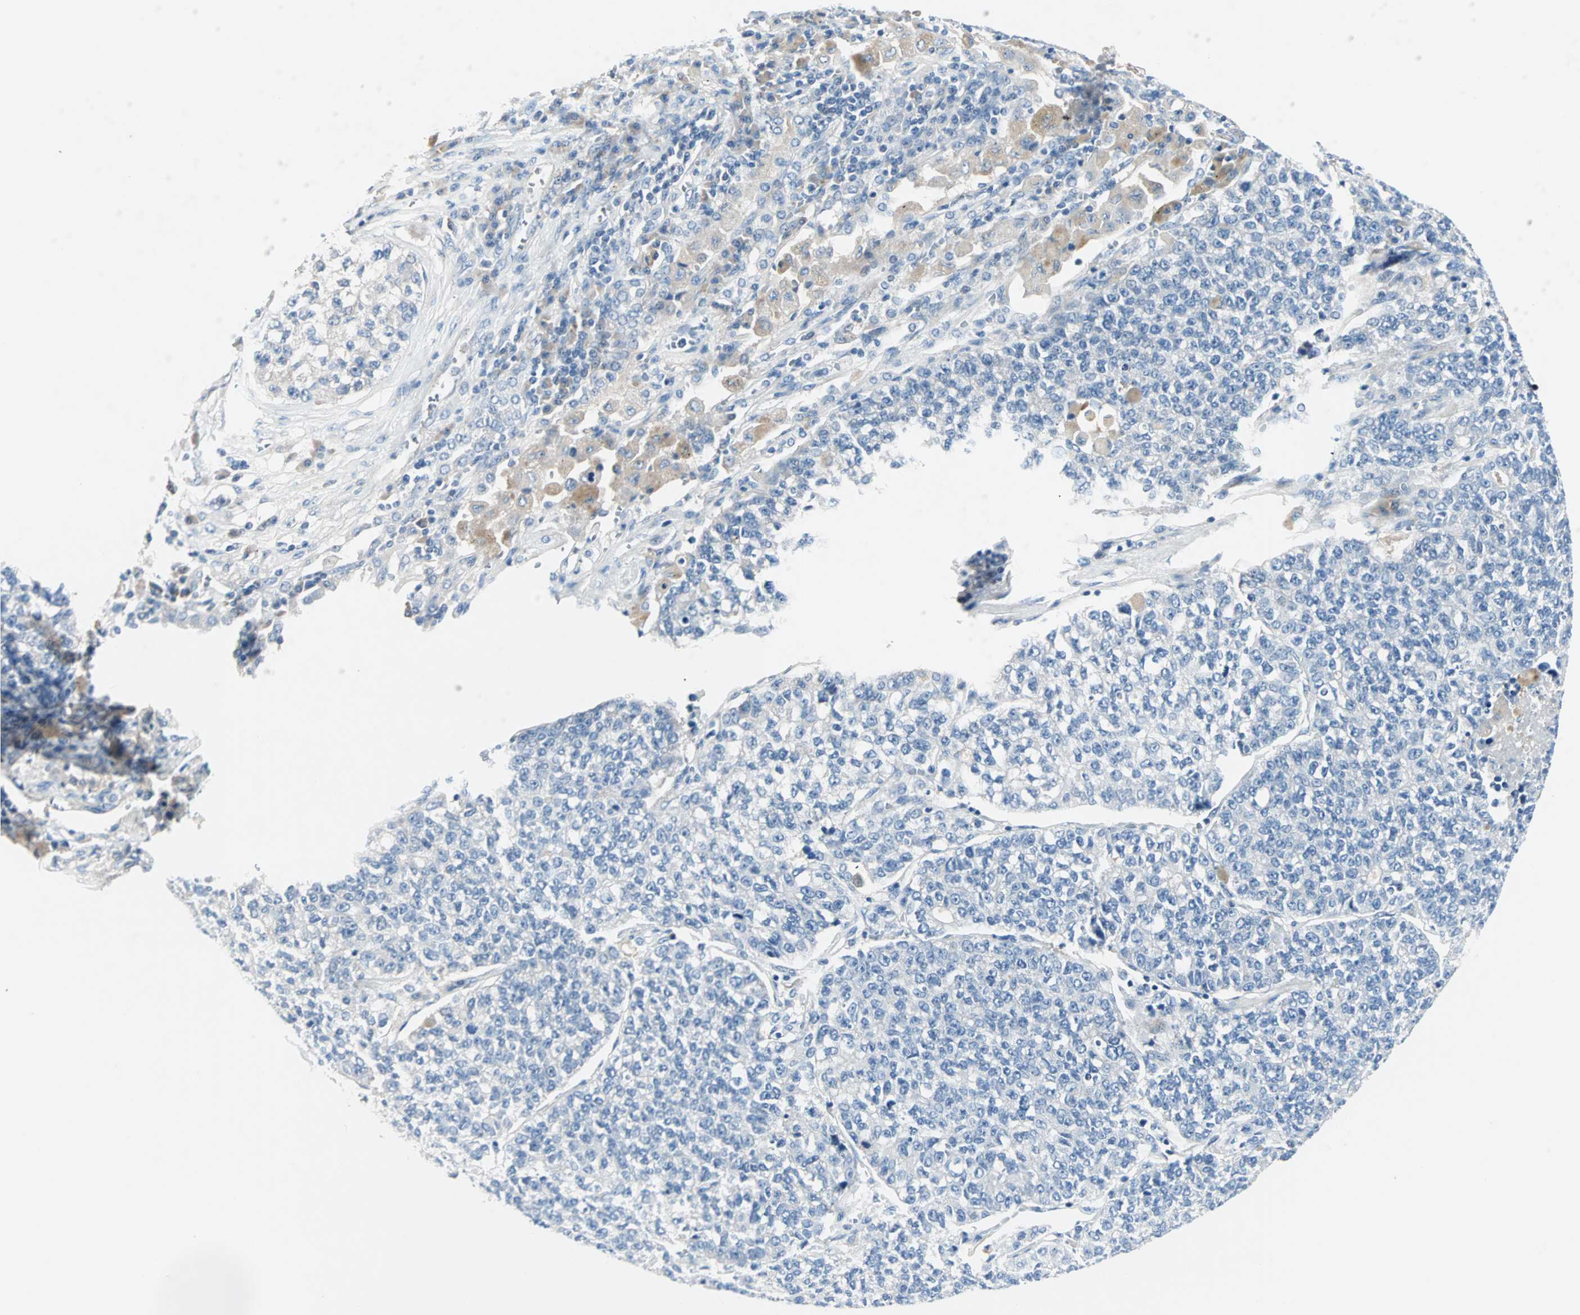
{"staining": {"intensity": "negative", "quantity": "none", "location": "none"}, "tissue": "lung cancer", "cell_type": "Tumor cells", "image_type": "cancer", "snomed": [{"axis": "morphology", "description": "Adenocarcinoma, NOS"}, {"axis": "topography", "description": "Lung"}], "caption": "Tumor cells are negative for protein expression in human lung adenocarcinoma. (Brightfield microscopy of DAB immunohistochemistry (IHC) at high magnification).", "gene": "NEFH", "patient": {"sex": "male", "age": 49}}